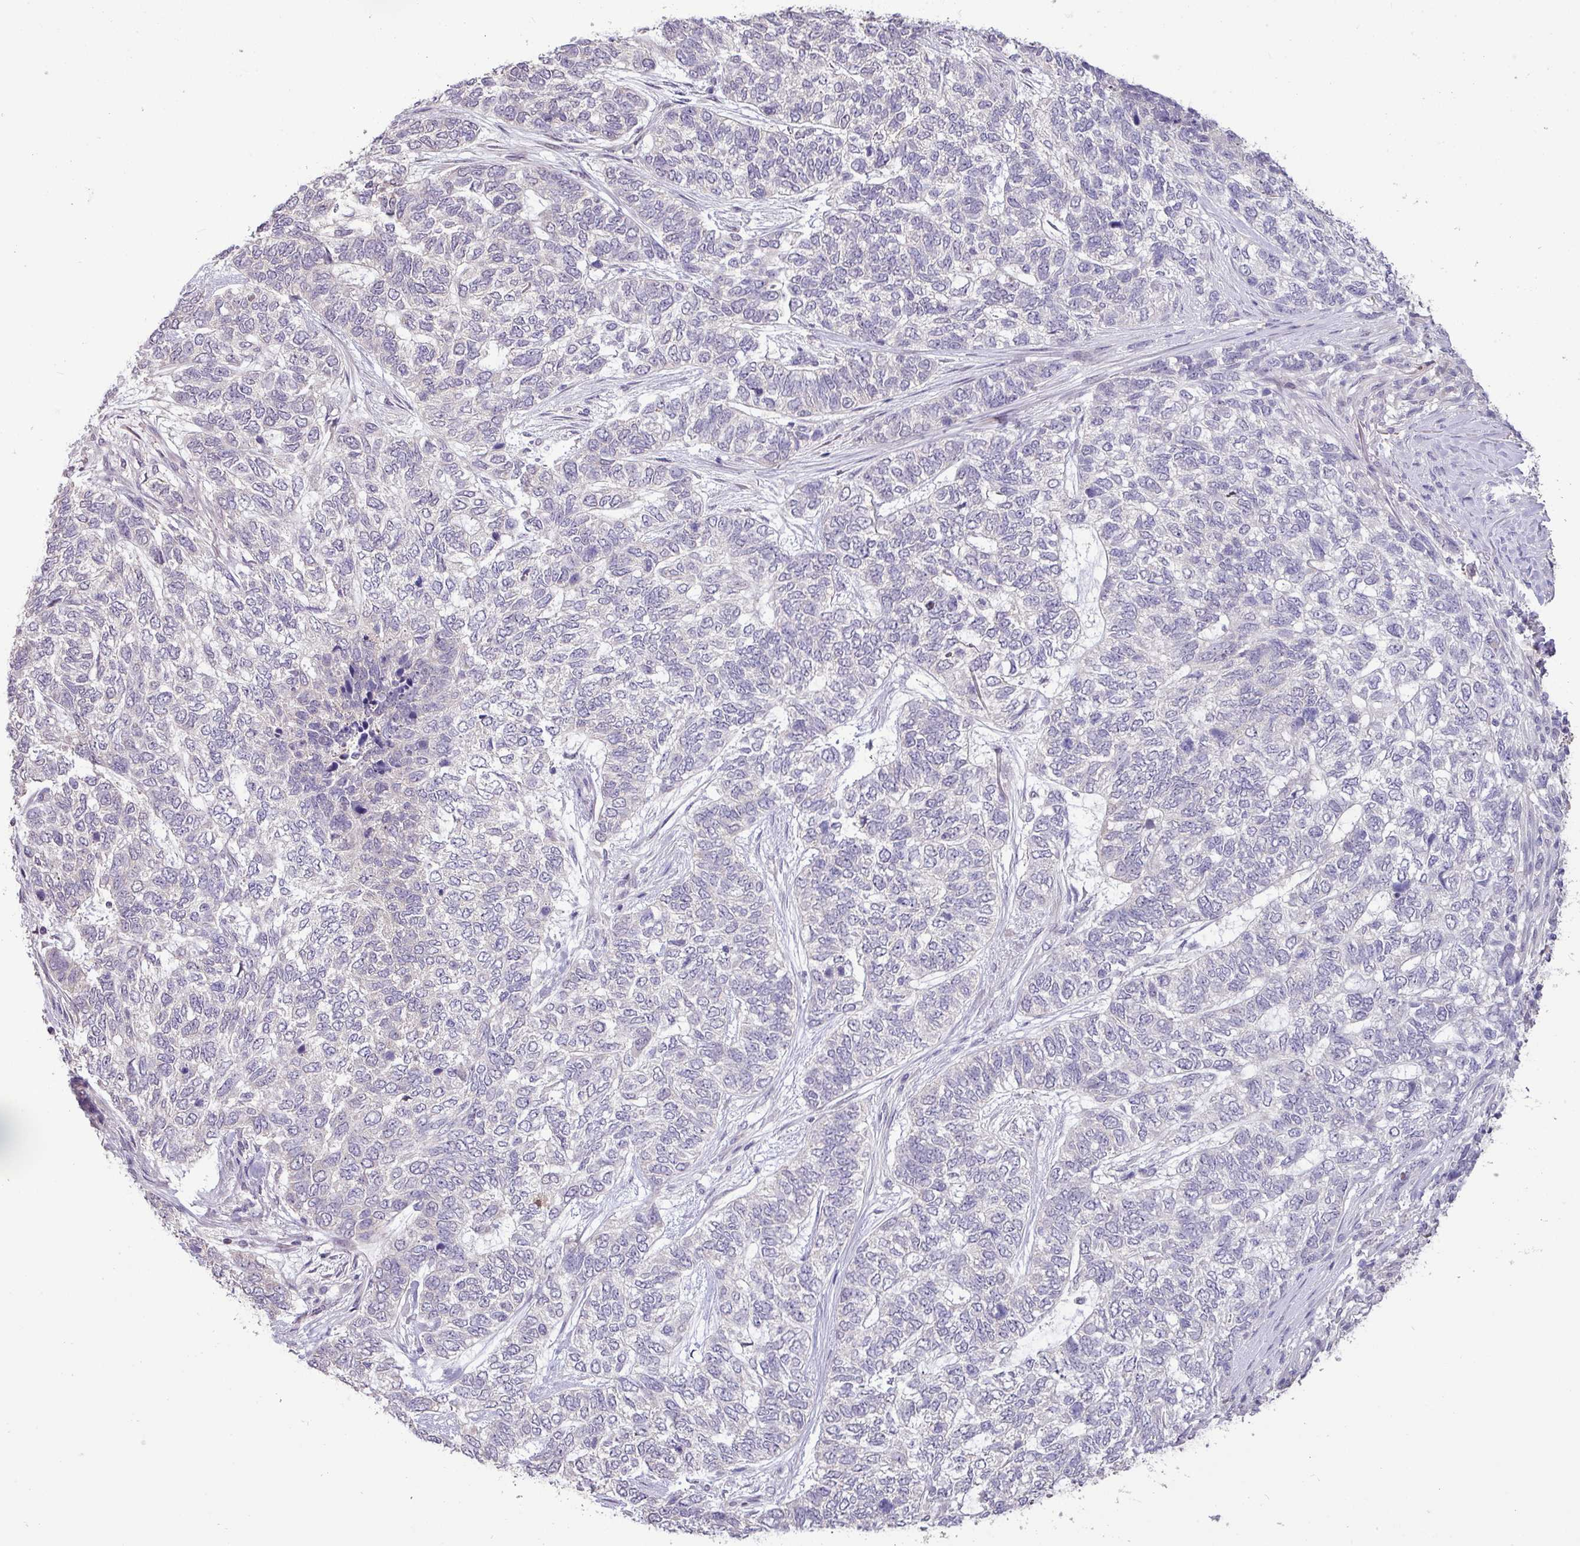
{"staining": {"intensity": "negative", "quantity": "none", "location": "none"}, "tissue": "skin cancer", "cell_type": "Tumor cells", "image_type": "cancer", "snomed": [{"axis": "morphology", "description": "Basal cell carcinoma"}, {"axis": "topography", "description": "Skin"}], "caption": "IHC micrograph of basal cell carcinoma (skin) stained for a protein (brown), which displays no expression in tumor cells.", "gene": "RIPPLY1", "patient": {"sex": "female", "age": 65}}